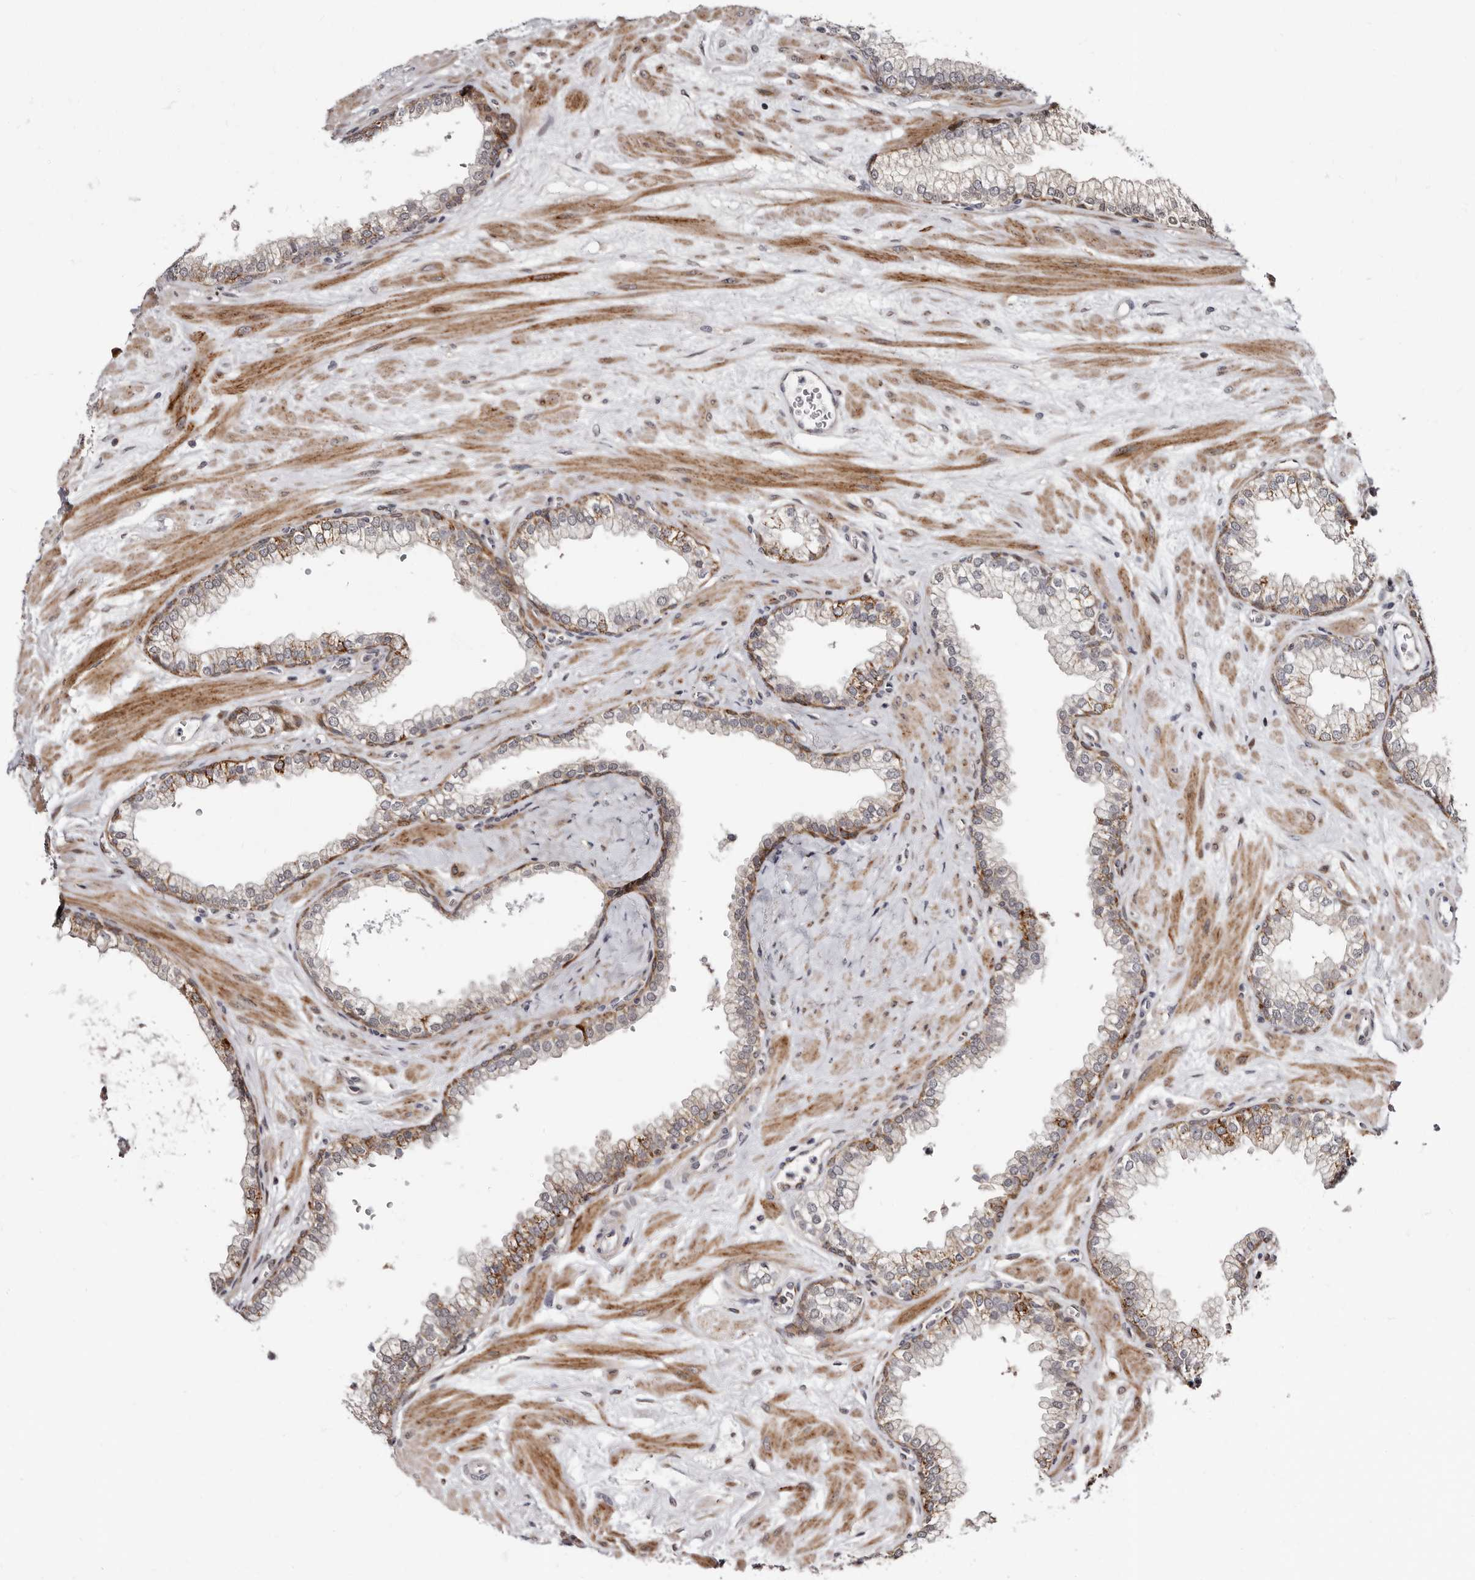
{"staining": {"intensity": "moderate", "quantity": "25%-75%", "location": "cytoplasmic/membranous"}, "tissue": "prostate", "cell_type": "Glandular cells", "image_type": "normal", "snomed": [{"axis": "morphology", "description": "Normal tissue, NOS"}, {"axis": "morphology", "description": "Urothelial carcinoma, Low grade"}, {"axis": "topography", "description": "Urinary bladder"}, {"axis": "topography", "description": "Prostate"}], "caption": "The immunohistochemical stain shows moderate cytoplasmic/membranous expression in glandular cells of unremarkable prostate. (IHC, brightfield microscopy, high magnification).", "gene": "PHF20L1", "patient": {"sex": "male", "age": 60}}